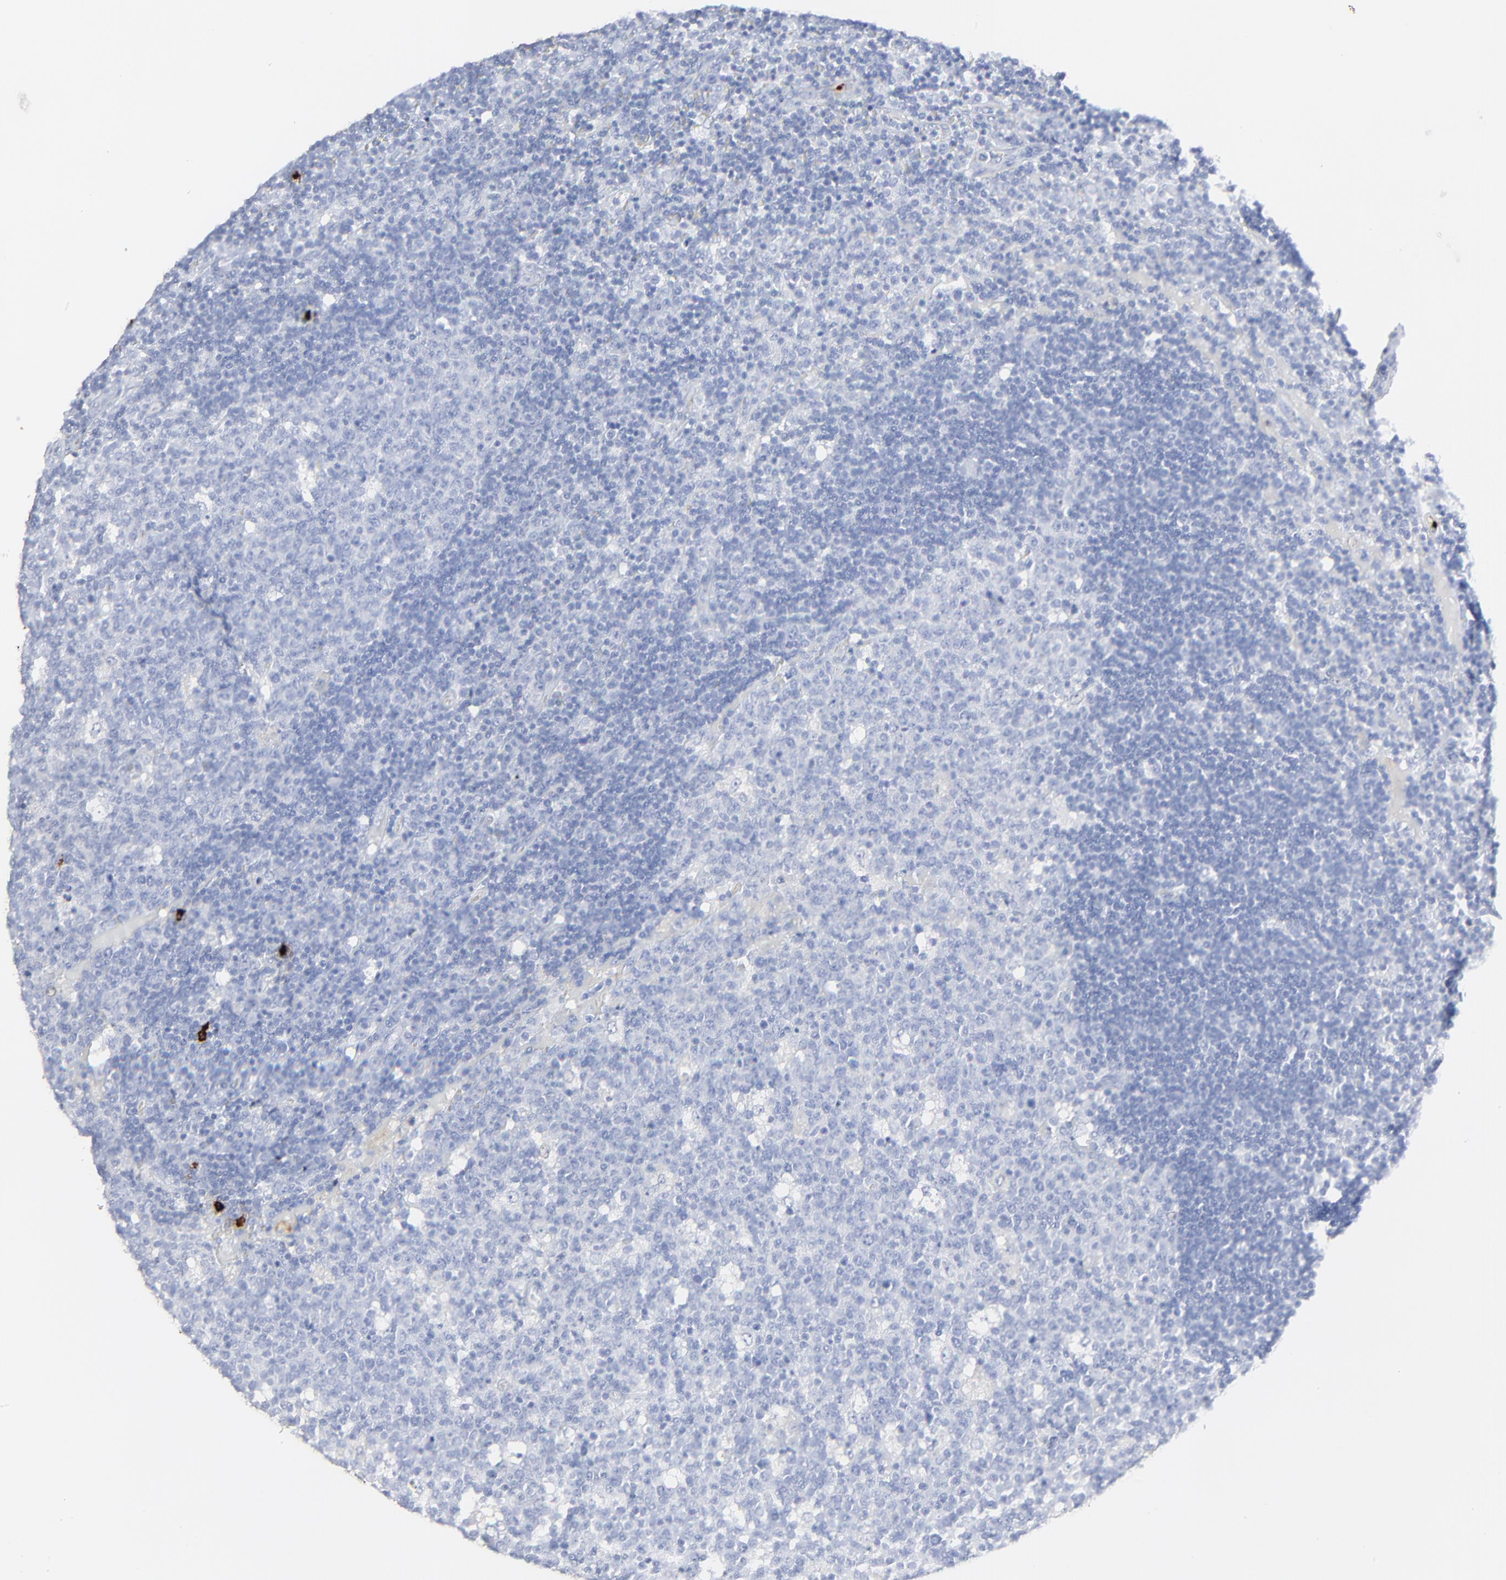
{"staining": {"intensity": "negative", "quantity": "none", "location": "none"}, "tissue": "lymph node", "cell_type": "Germinal center cells", "image_type": "normal", "snomed": [{"axis": "morphology", "description": "Normal tissue, NOS"}, {"axis": "topography", "description": "Lymph node"}, {"axis": "topography", "description": "Salivary gland"}], "caption": "Germinal center cells are negative for protein expression in normal human lymph node. (DAB (3,3'-diaminobenzidine) IHC with hematoxylin counter stain).", "gene": "LCN2", "patient": {"sex": "male", "age": 8}}